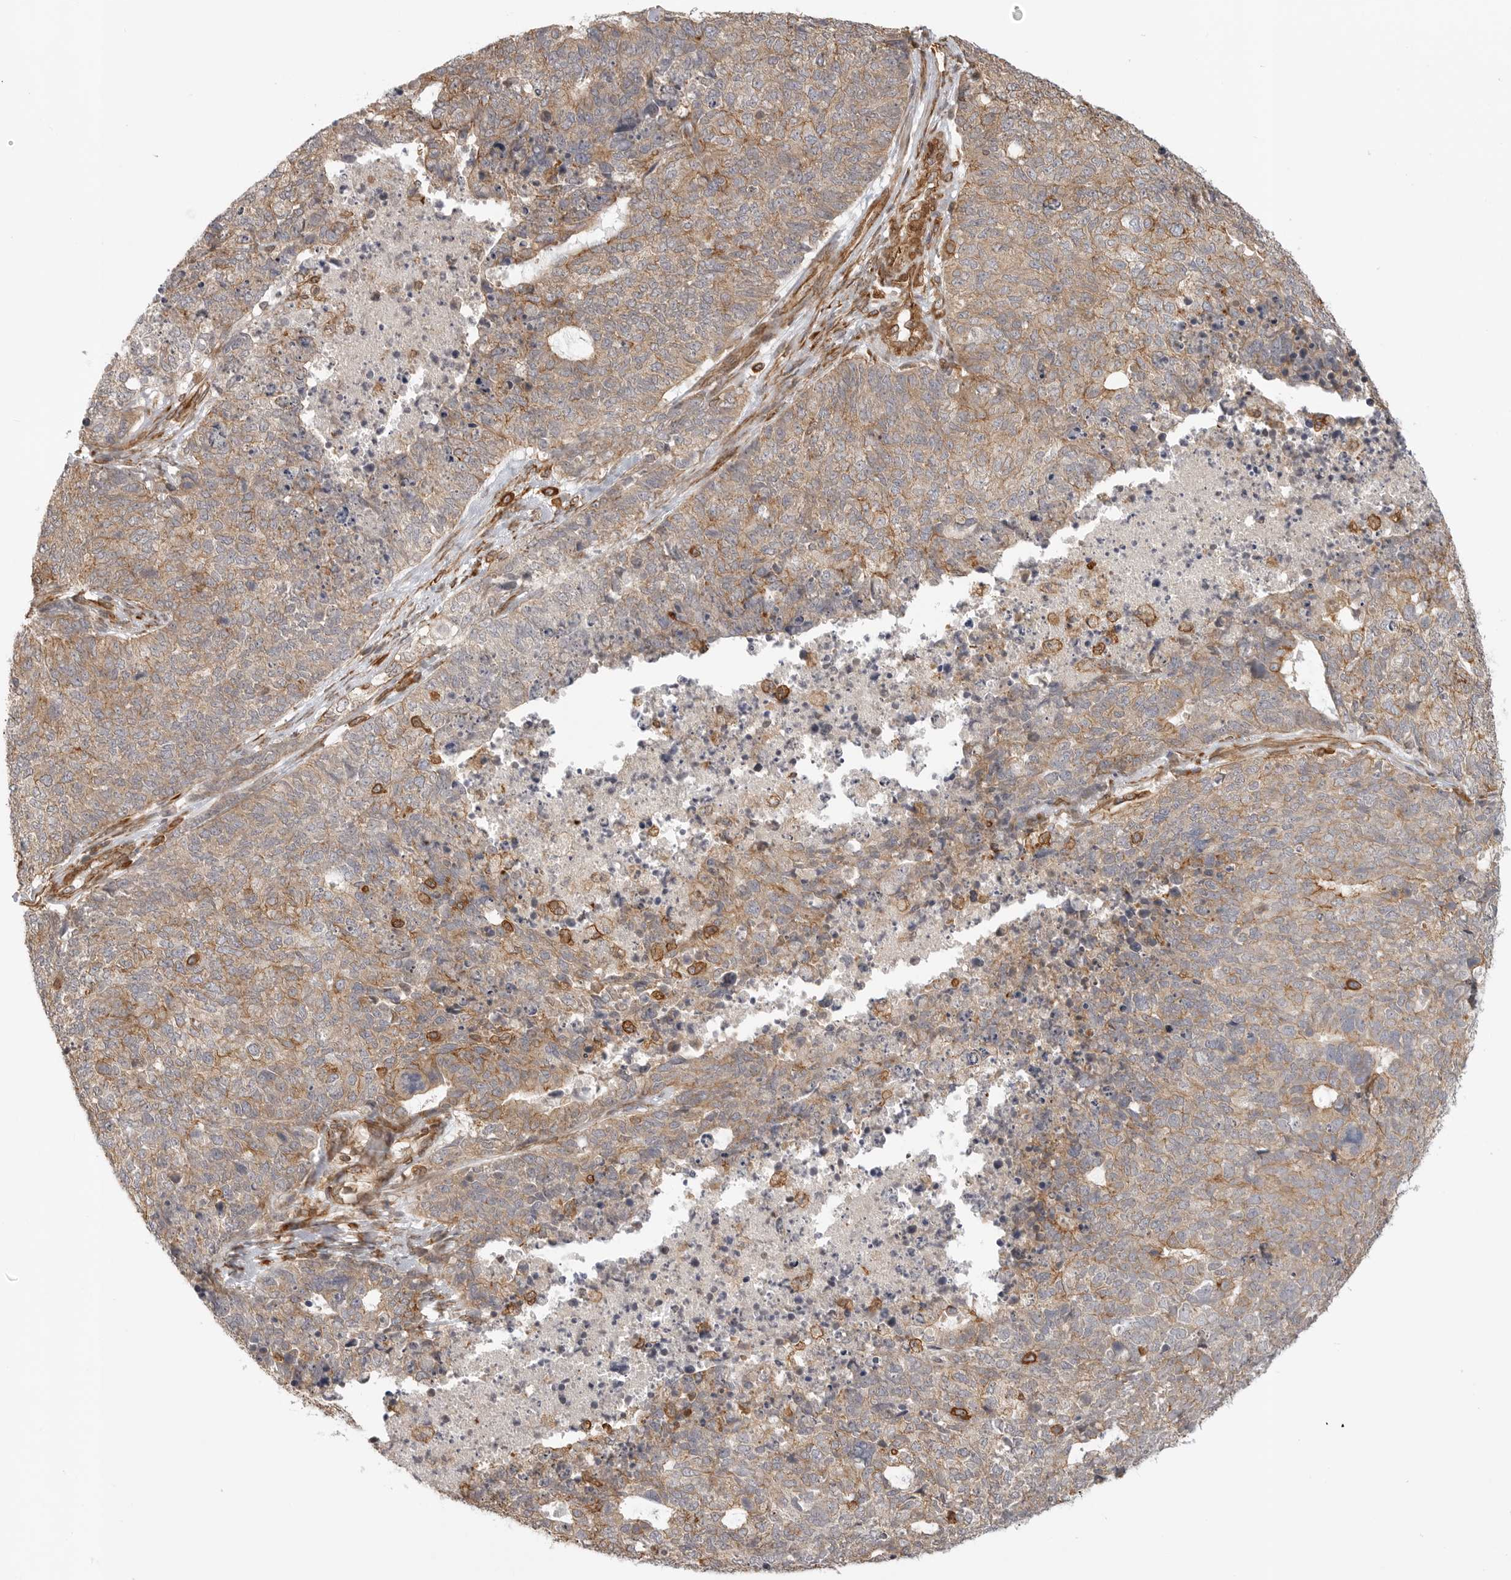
{"staining": {"intensity": "weak", "quantity": "25%-75%", "location": "cytoplasmic/membranous"}, "tissue": "cervical cancer", "cell_type": "Tumor cells", "image_type": "cancer", "snomed": [{"axis": "morphology", "description": "Squamous cell carcinoma, NOS"}, {"axis": "topography", "description": "Cervix"}], "caption": "Human cervical squamous cell carcinoma stained with a protein marker exhibits weak staining in tumor cells.", "gene": "ATOH7", "patient": {"sex": "female", "age": 63}}